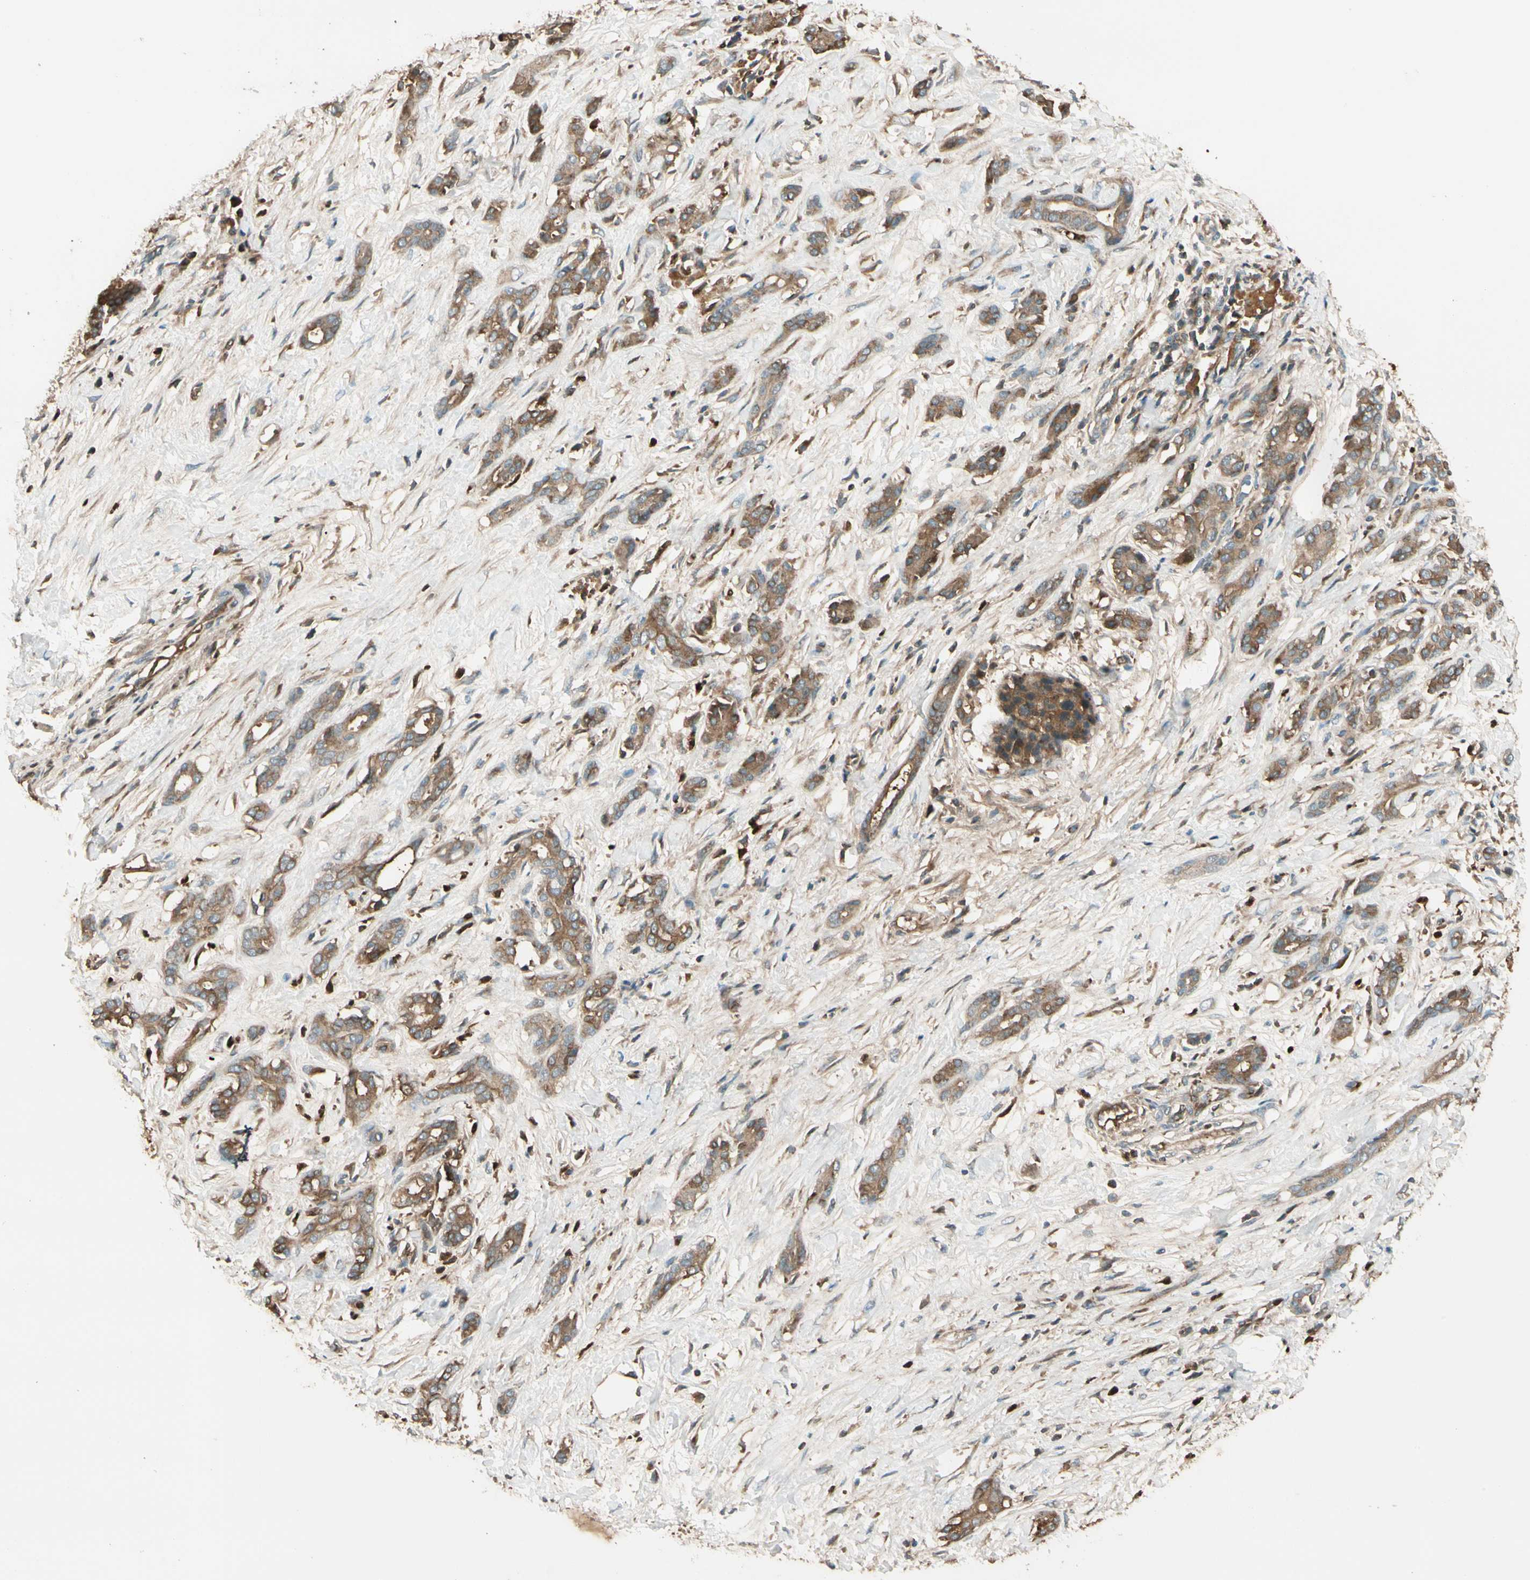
{"staining": {"intensity": "moderate", "quantity": ">75%", "location": "cytoplasmic/membranous"}, "tissue": "pancreatic cancer", "cell_type": "Tumor cells", "image_type": "cancer", "snomed": [{"axis": "morphology", "description": "Adenocarcinoma, NOS"}, {"axis": "topography", "description": "Pancreas"}], "caption": "Pancreatic cancer (adenocarcinoma) tissue demonstrates moderate cytoplasmic/membranous positivity in approximately >75% of tumor cells", "gene": "STX11", "patient": {"sex": "male", "age": 41}}